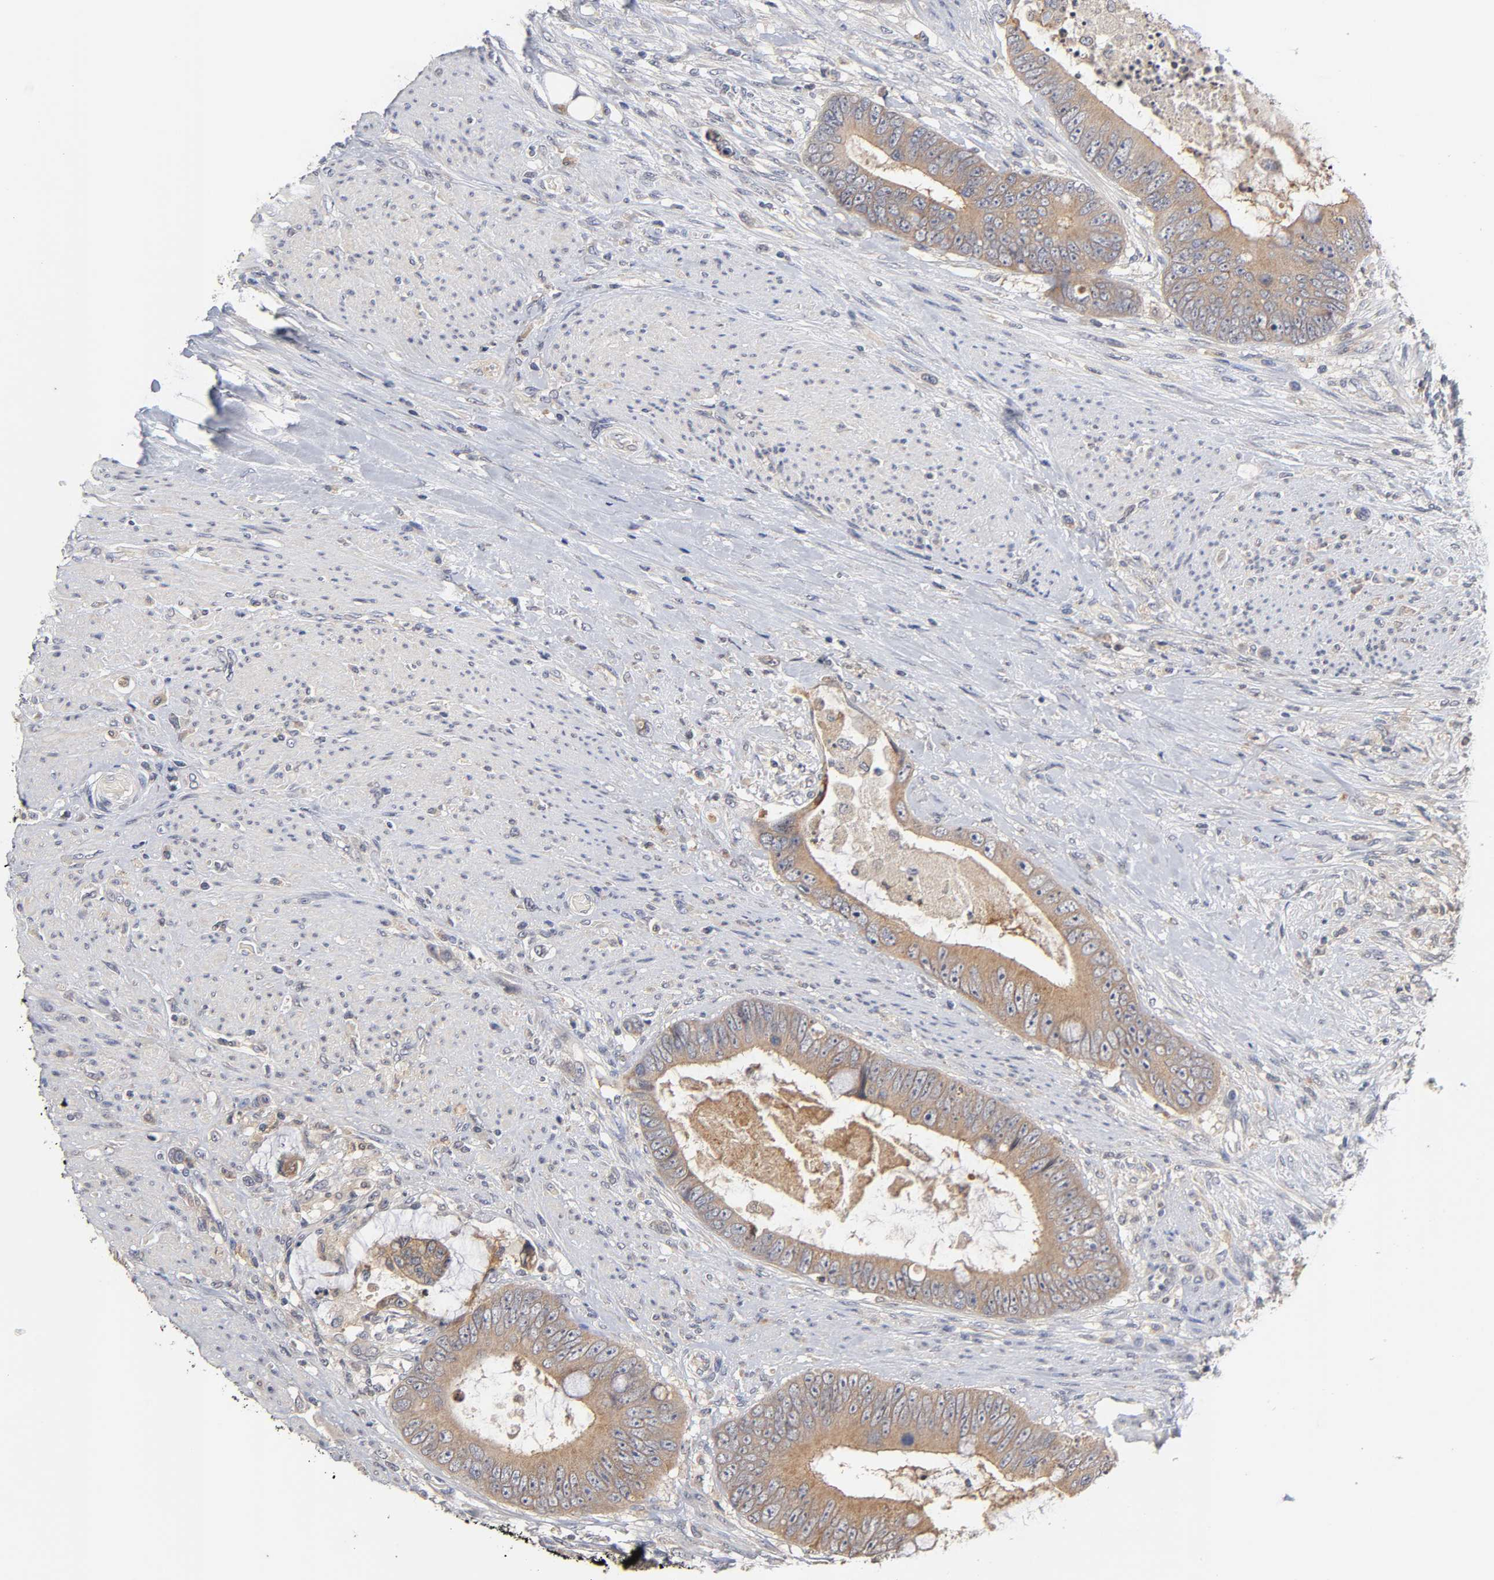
{"staining": {"intensity": "weak", "quantity": ">75%", "location": "cytoplasmic/membranous"}, "tissue": "colorectal cancer", "cell_type": "Tumor cells", "image_type": "cancer", "snomed": [{"axis": "morphology", "description": "Adenocarcinoma, NOS"}, {"axis": "topography", "description": "Rectum"}], "caption": "Immunohistochemical staining of colorectal cancer (adenocarcinoma) exhibits low levels of weak cytoplasmic/membranous expression in approximately >75% of tumor cells.", "gene": "CXADR", "patient": {"sex": "female", "age": 77}}